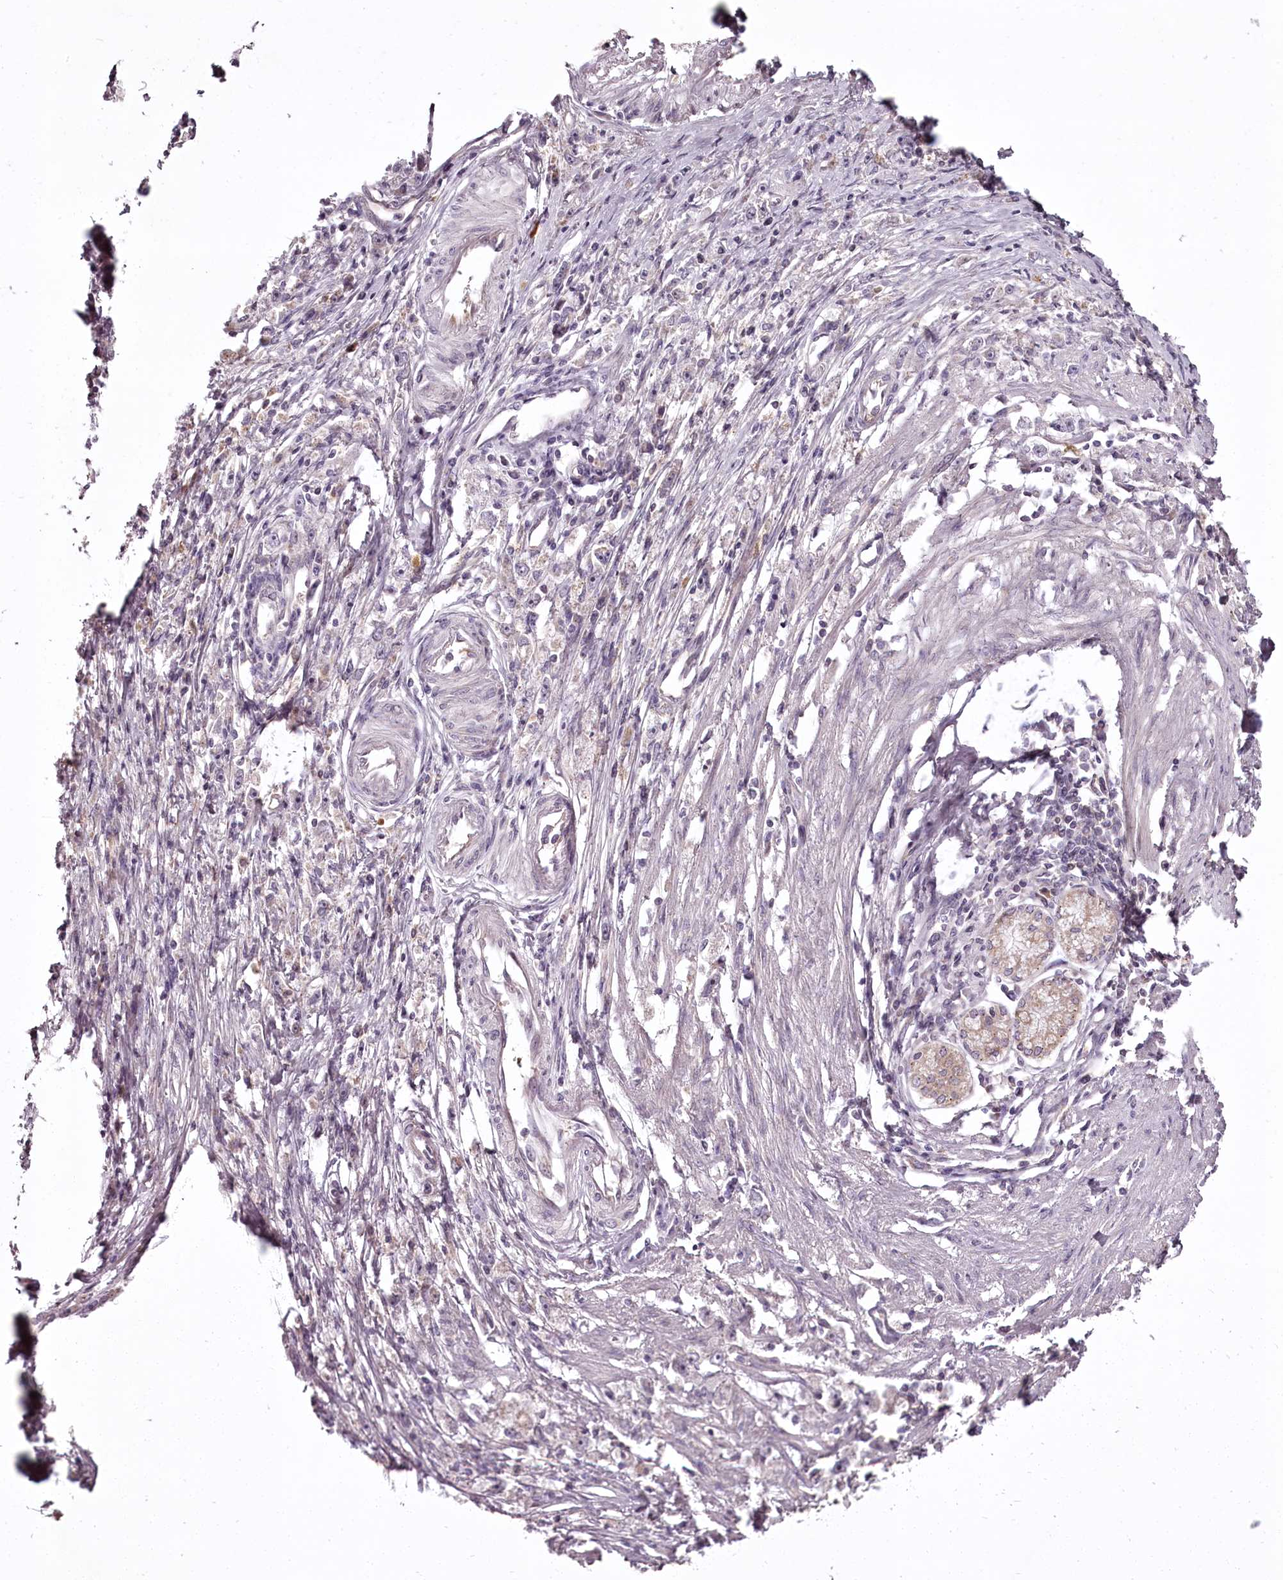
{"staining": {"intensity": "negative", "quantity": "none", "location": "none"}, "tissue": "stomach cancer", "cell_type": "Tumor cells", "image_type": "cancer", "snomed": [{"axis": "morphology", "description": "Adenocarcinoma, NOS"}, {"axis": "topography", "description": "Stomach"}], "caption": "Human stomach adenocarcinoma stained for a protein using immunohistochemistry (IHC) demonstrates no expression in tumor cells.", "gene": "CCDC92", "patient": {"sex": "female", "age": 59}}